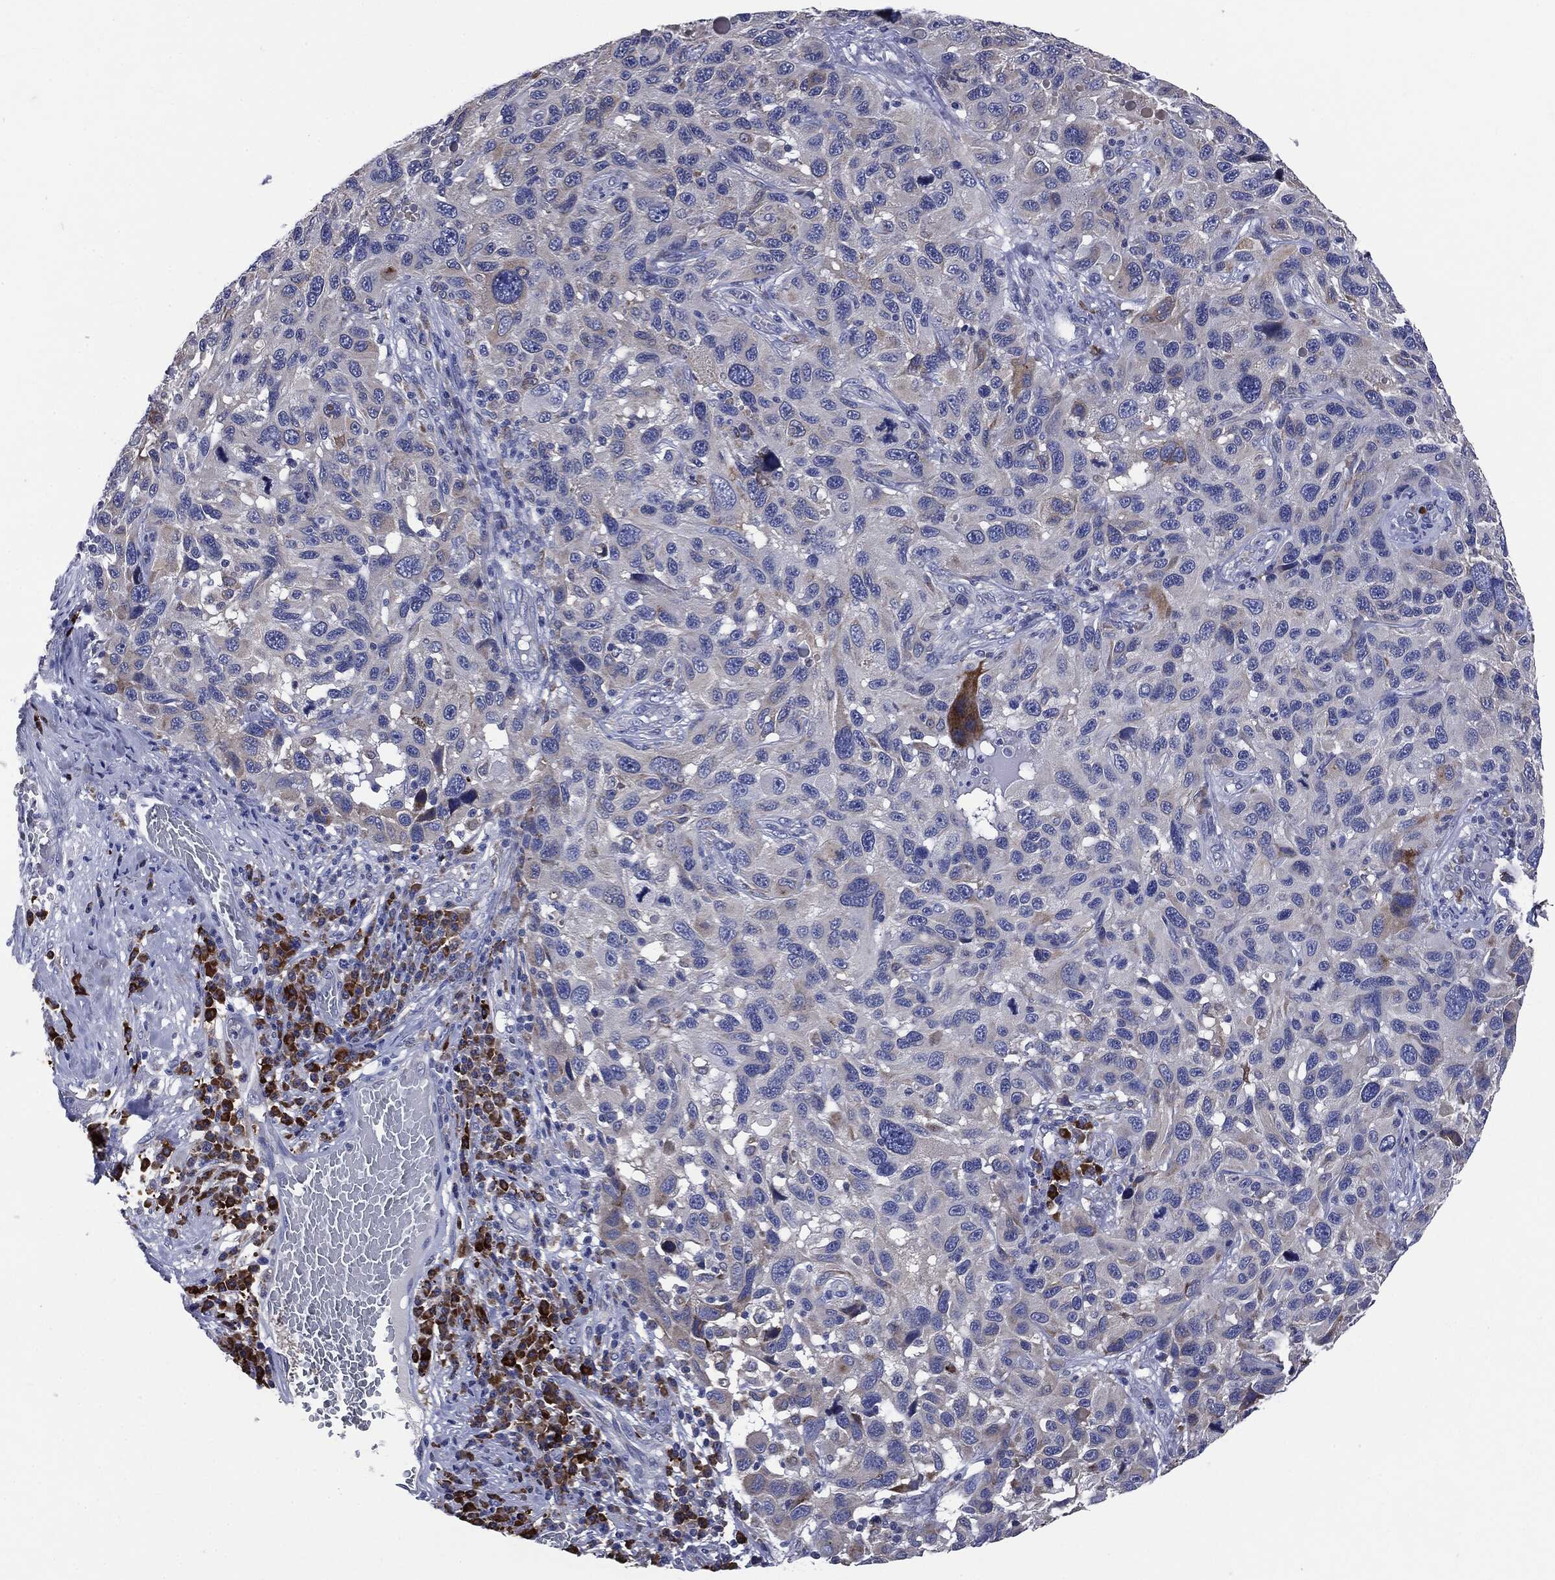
{"staining": {"intensity": "moderate", "quantity": "<25%", "location": "cytoplasmic/membranous"}, "tissue": "melanoma", "cell_type": "Tumor cells", "image_type": "cancer", "snomed": [{"axis": "morphology", "description": "Malignant melanoma, NOS"}, {"axis": "topography", "description": "Skin"}], "caption": "Immunohistochemistry (DAB (3,3'-diaminobenzidine)) staining of melanoma demonstrates moderate cytoplasmic/membranous protein expression in about <25% of tumor cells. The protein of interest is shown in brown color, while the nuclei are stained blue.", "gene": "PTGS2", "patient": {"sex": "male", "age": 53}}